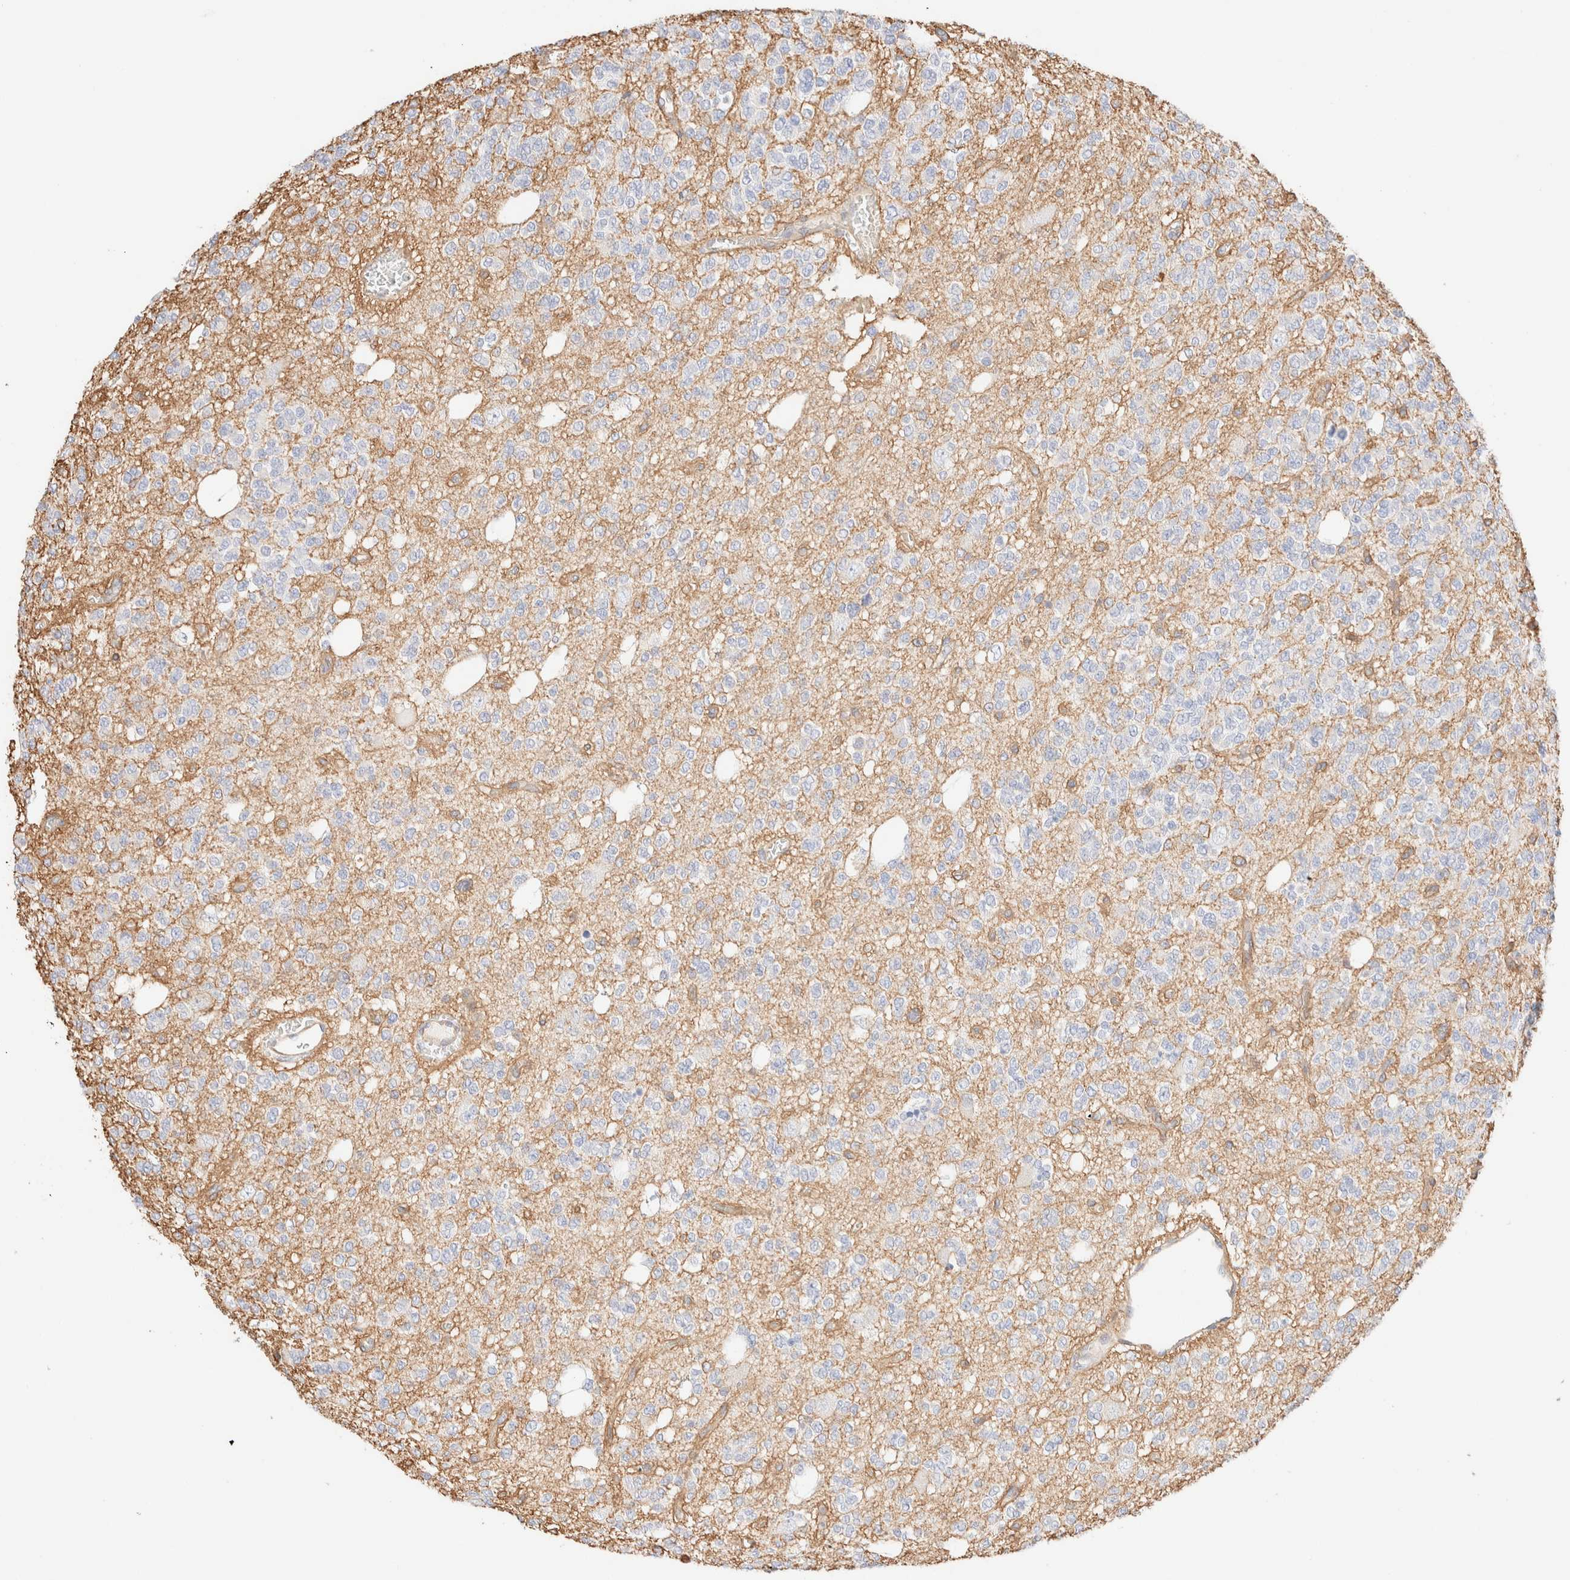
{"staining": {"intensity": "negative", "quantity": "none", "location": "none"}, "tissue": "glioma", "cell_type": "Tumor cells", "image_type": "cancer", "snomed": [{"axis": "morphology", "description": "Glioma, malignant, Low grade"}, {"axis": "topography", "description": "Brain"}], "caption": "Tumor cells show no significant positivity in glioma.", "gene": "NIBAN2", "patient": {"sex": "male", "age": 38}}